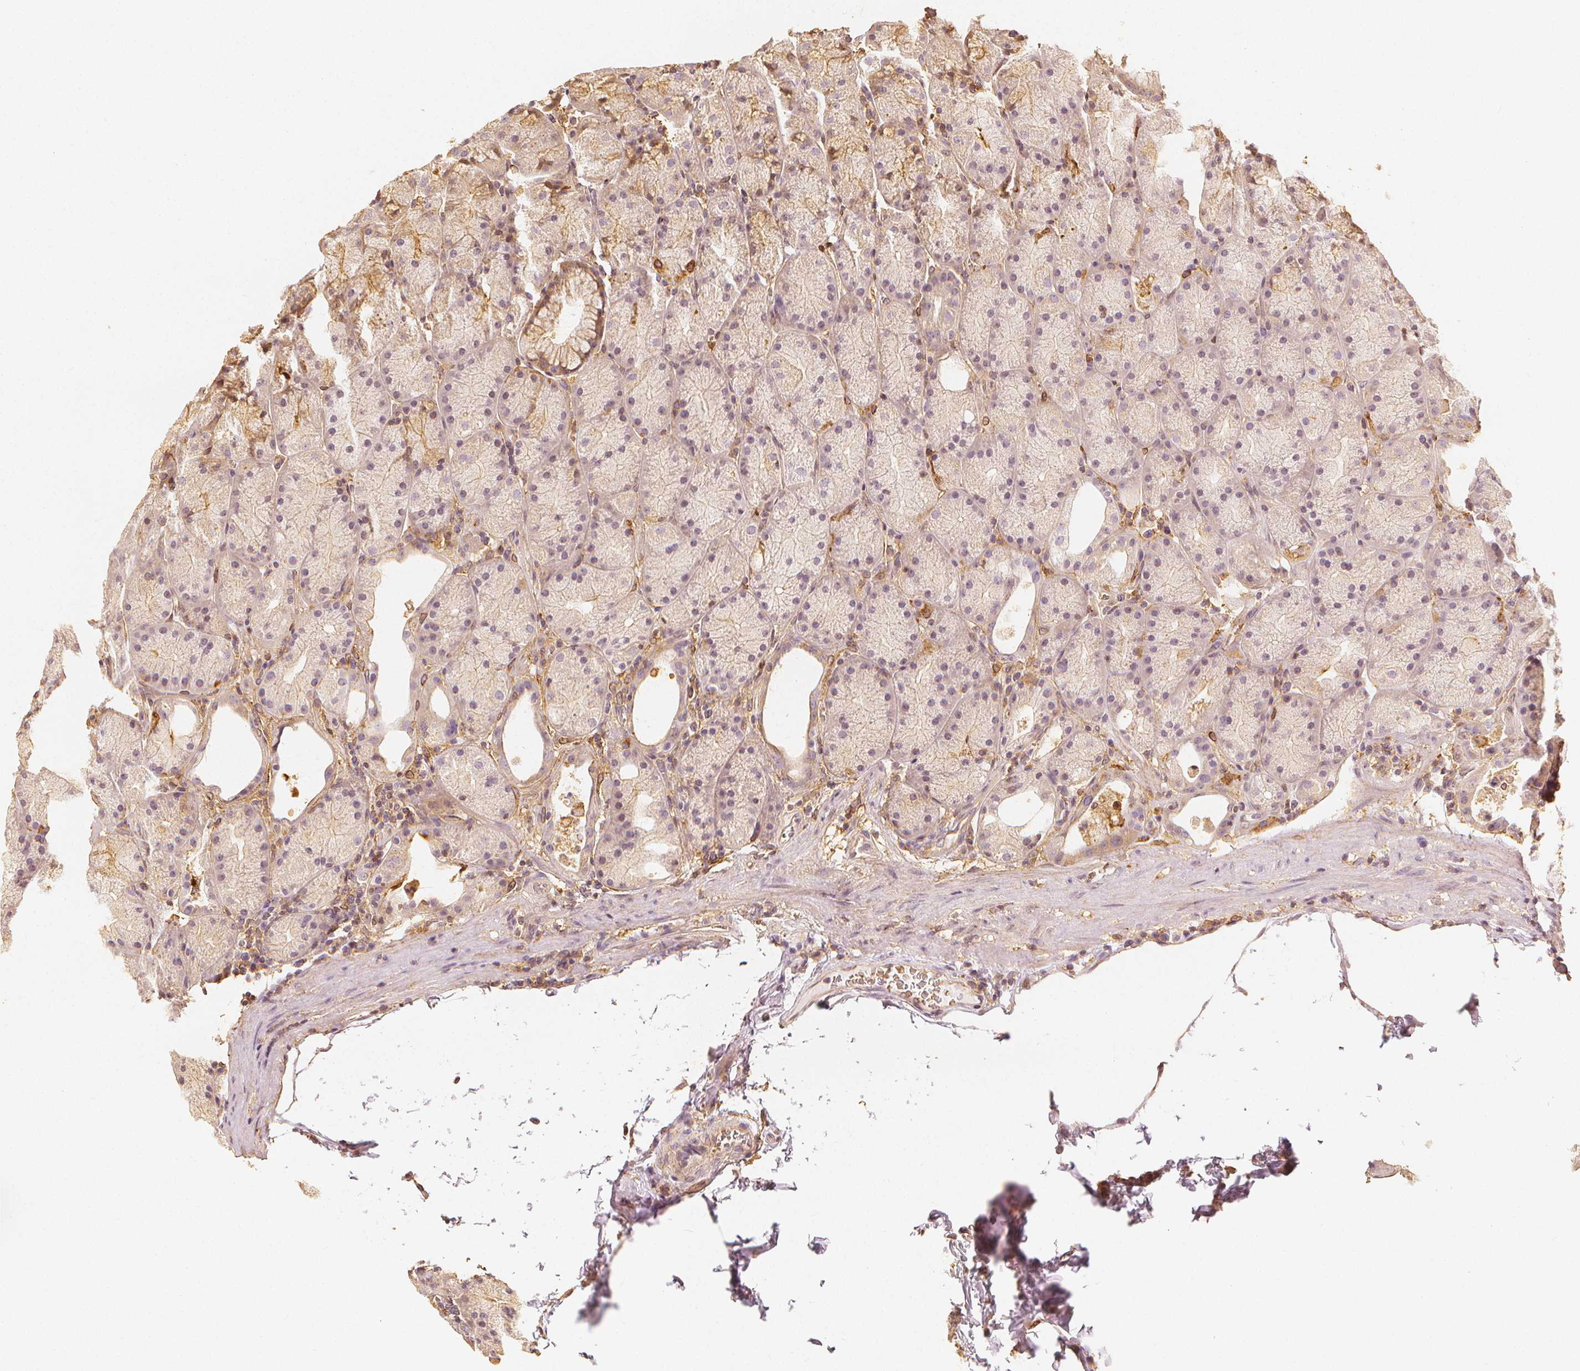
{"staining": {"intensity": "moderate", "quantity": "<25%", "location": "cytoplasmic/membranous"}, "tissue": "stomach", "cell_type": "Glandular cells", "image_type": "normal", "snomed": [{"axis": "morphology", "description": "Normal tissue, NOS"}, {"axis": "topography", "description": "Stomach, upper"}, {"axis": "topography", "description": "Stomach"}], "caption": "Immunohistochemistry photomicrograph of unremarkable stomach: stomach stained using IHC displays low levels of moderate protein expression localized specifically in the cytoplasmic/membranous of glandular cells, appearing as a cytoplasmic/membranous brown color.", "gene": "ARHGAP26", "patient": {"sex": "male", "age": 48}}